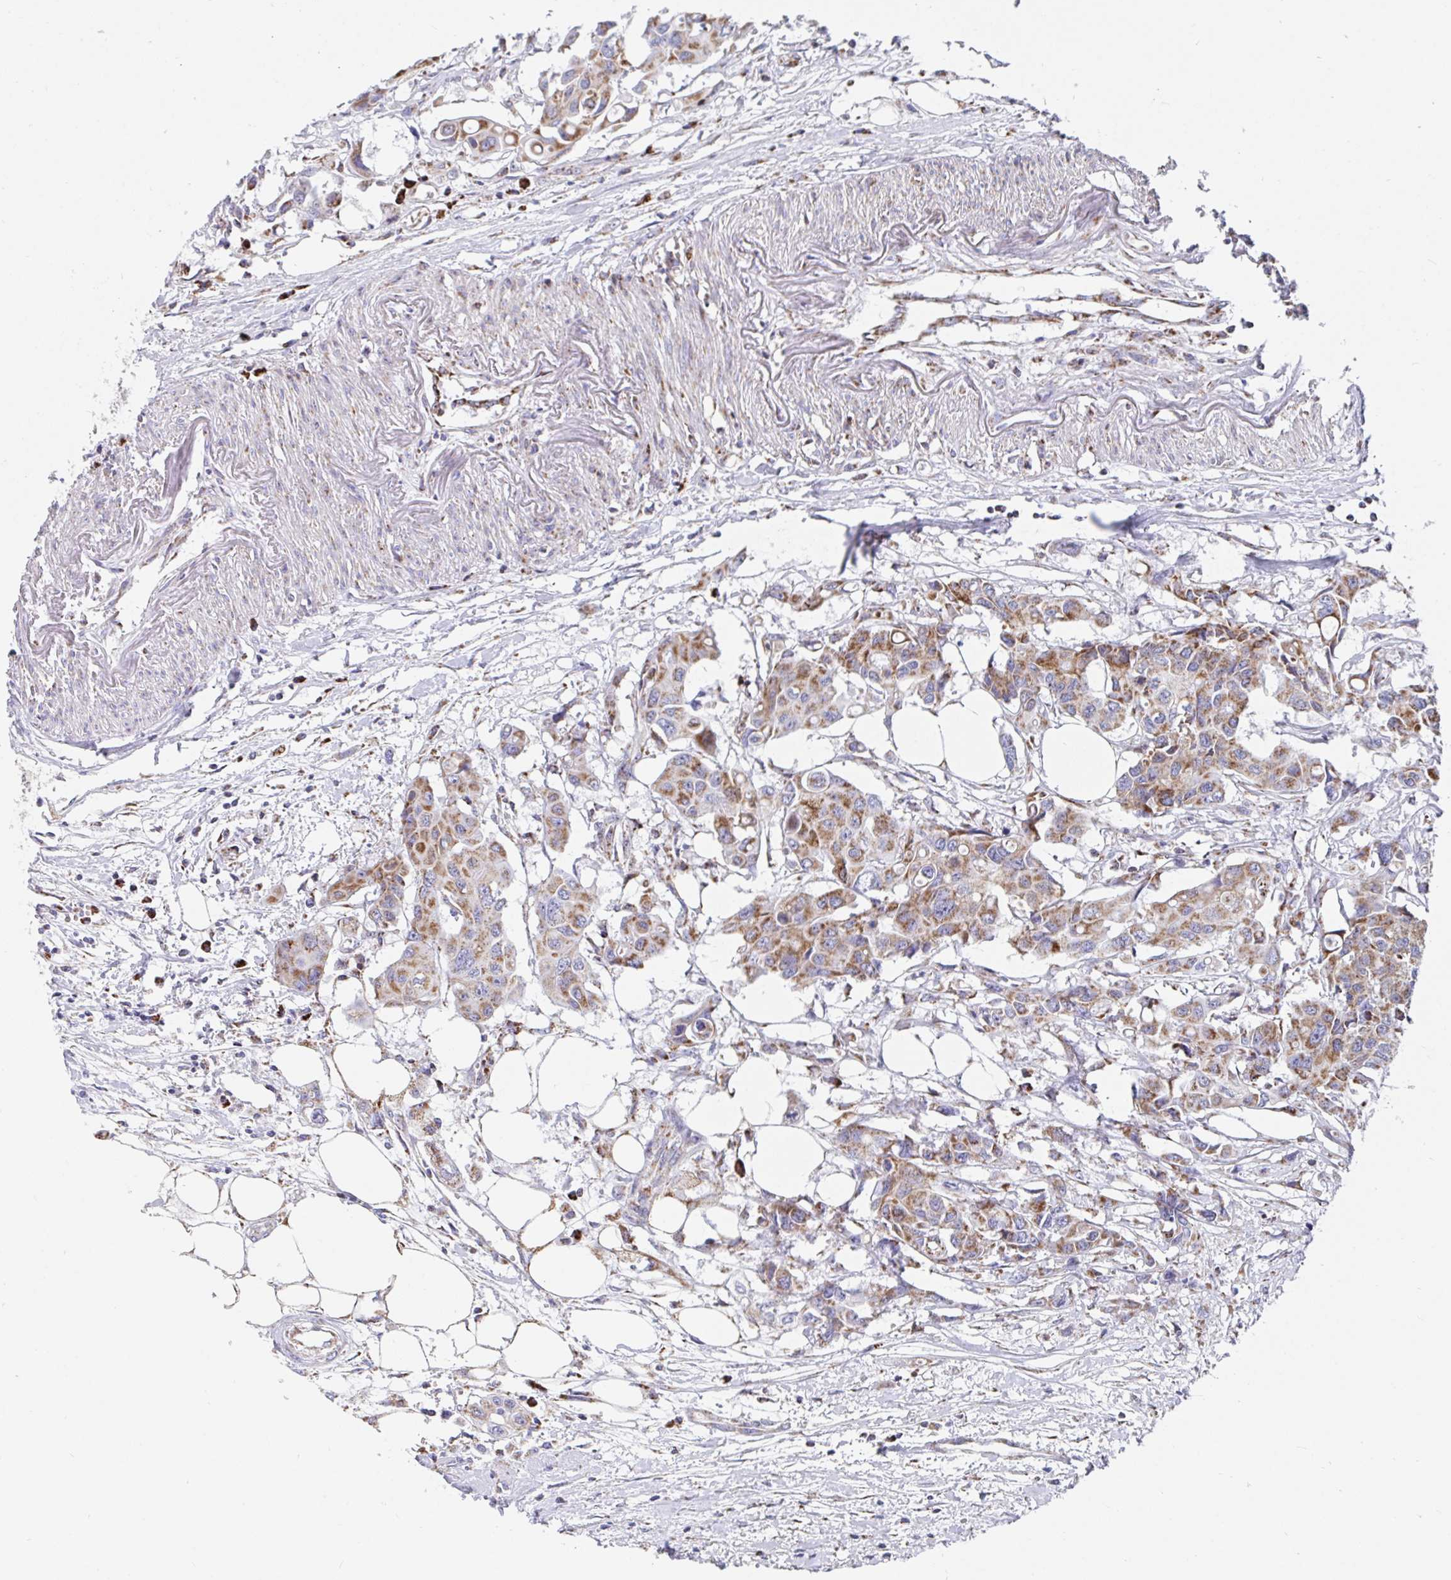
{"staining": {"intensity": "moderate", "quantity": ">75%", "location": "cytoplasmic/membranous"}, "tissue": "colorectal cancer", "cell_type": "Tumor cells", "image_type": "cancer", "snomed": [{"axis": "morphology", "description": "Adenocarcinoma, NOS"}, {"axis": "topography", "description": "Colon"}], "caption": "Colorectal cancer (adenocarcinoma) stained with a brown dye demonstrates moderate cytoplasmic/membranous positive staining in about >75% of tumor cells.", "gene": "ATP5MJ", "patient": {"sex": "male", "age": 77}}